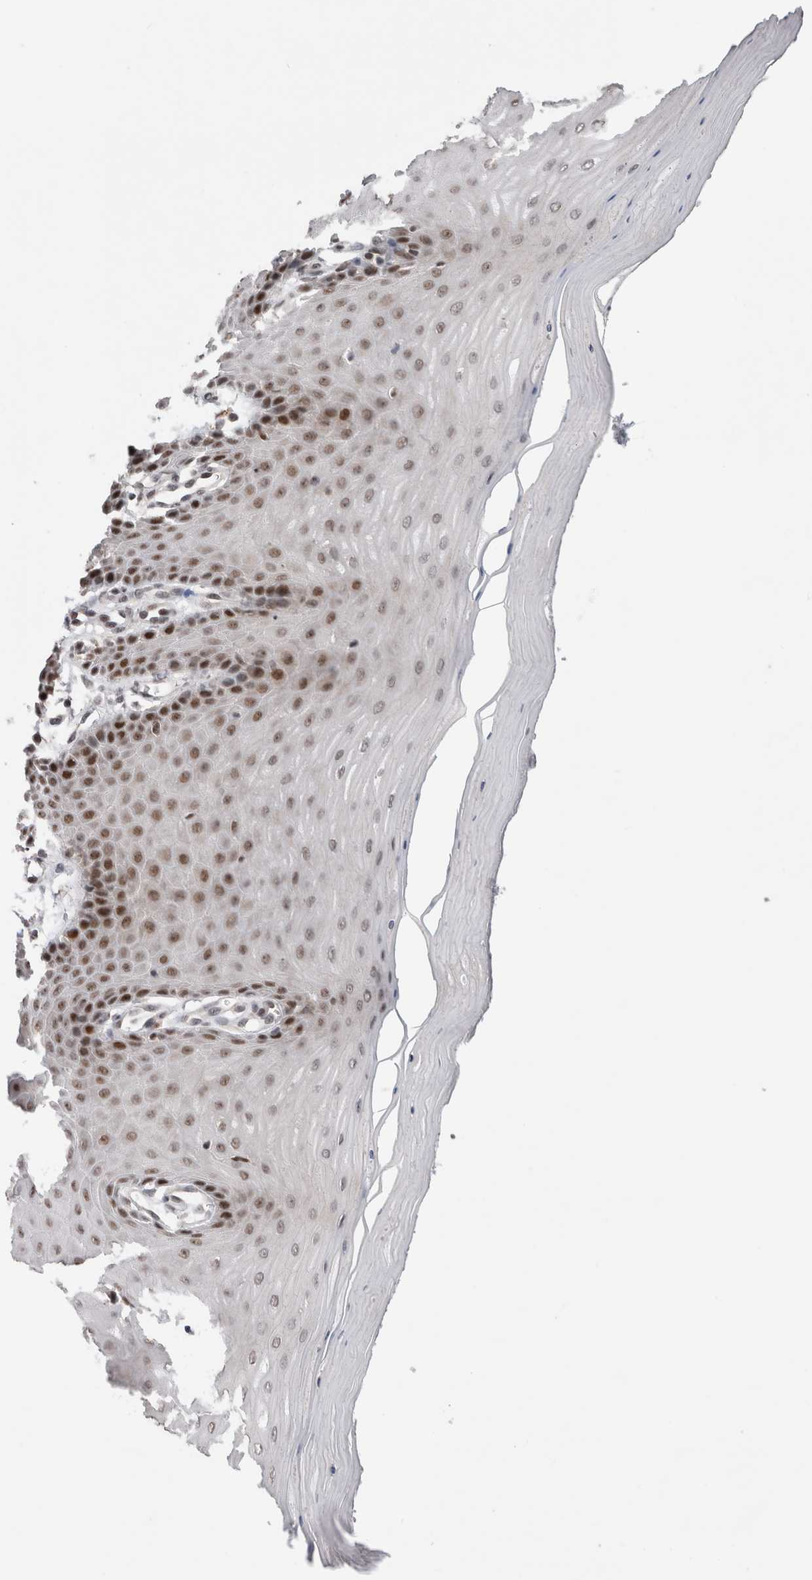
{"staining": {"intensity": "moderate", "quantity": ">75%", "location": "nuclear"}, "tissue": "cervix", "cell_type": "Glandular cells", "image_type": "normal", "snomed": [{"axis": "morphology", "description": "Normal tissue, NOS"}, {"axis": "topography", "description": "Cervix"}], "caption": "Benign cervix exhibits moderate nuclear expression in about >75% of glandular cells, visualized by immunohistochemistry. (DAB IHC, brown staining for protein, blue staining for nuclei).", "gene": "ZNF521", "patient": {"sex": "female", "age": 55}}